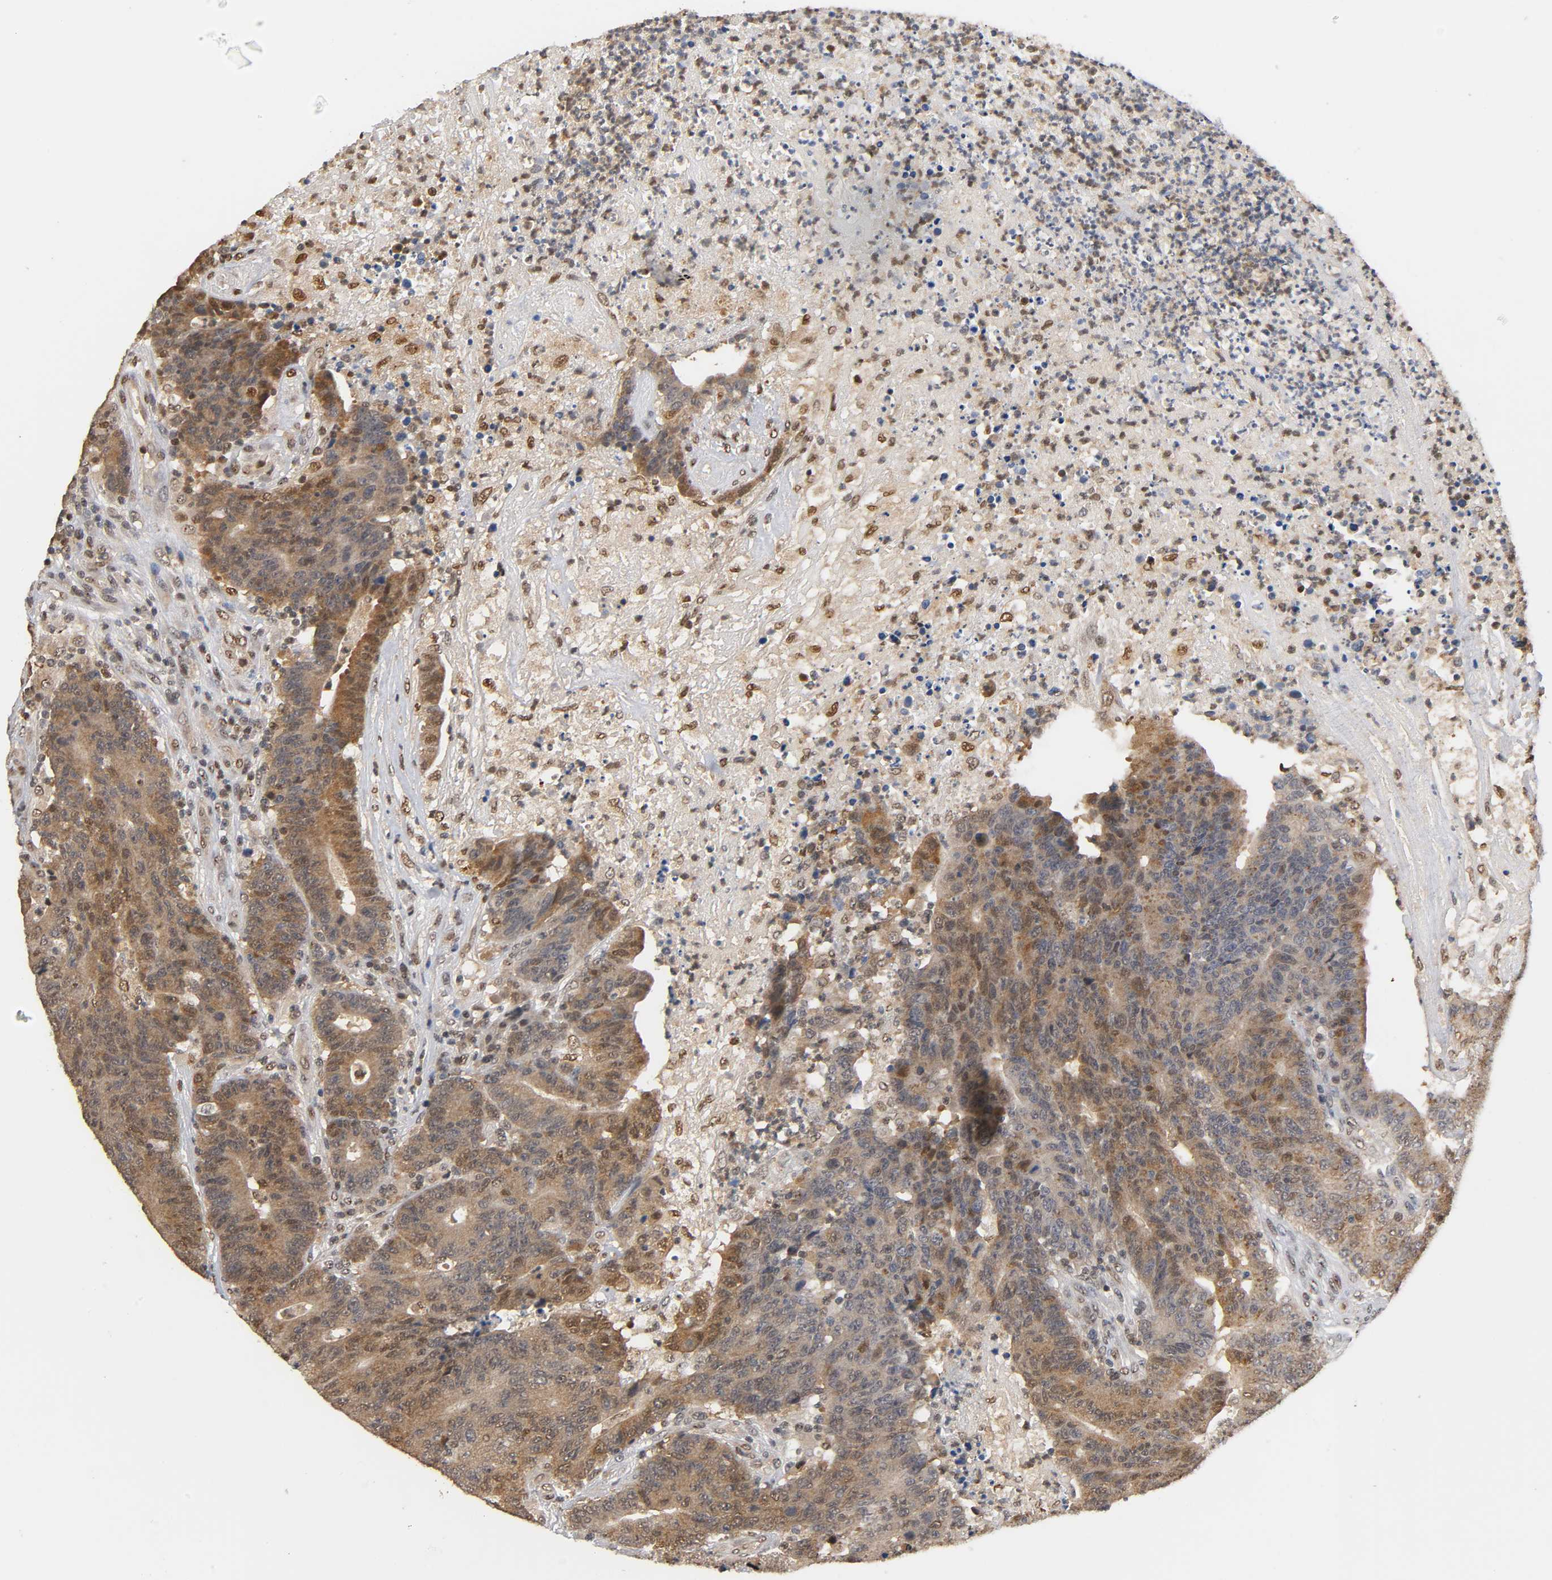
{"staining": {"intensity": "moderate", "quantity": "25%-75%", "location": "cytoplasmic/membranous,nuclear"}, "tissue": "colorectal cancer", "cell_type": "Tumor cells", "image_type": "cancer", "snomed": [{"axis": "morphology", "description": "Normal tissue, NOS"}, {"axis": "morphology", "description": "Adenocarcinoma, NOS"}, {"axis": "topography", "description": "Colon"}], "caption": "Tumor cells display medium levels of moderate cytoplasmic/membranous and nuclear staining in about 25%-75% of cells in human colorectal adenocarcinoma. (DAB (3,3'-diaminobenzidine) = brown stain, brightfield microscopy at high magnification).", "gene": "UBC", "patient": {"sex": "female", "age": 75}}